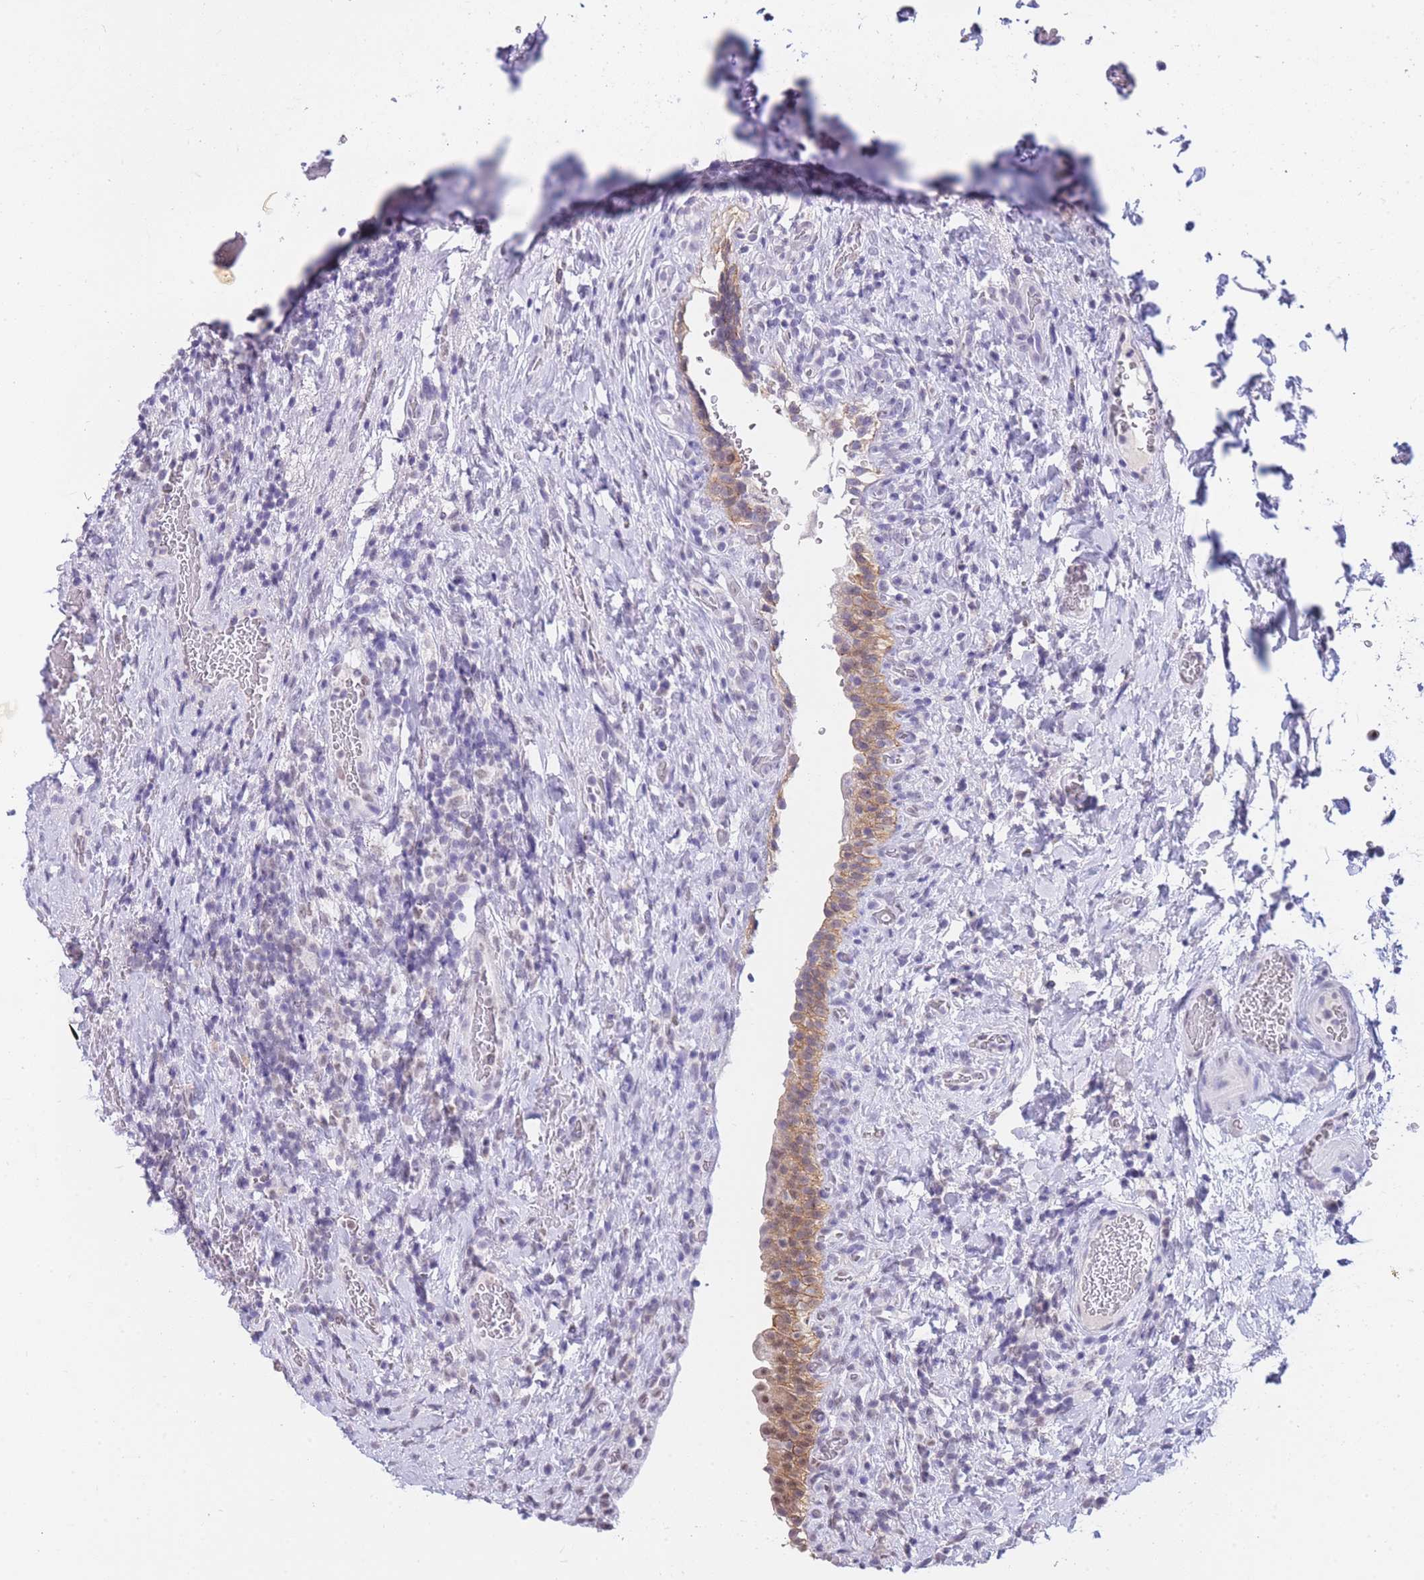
{"staining": {"intensity": "strong", "quantity": ">75%", "location": "cytoplasmic/membranous,nuclear"}, "tissue": "urinary bladder", "cell_type": "Urothelial cells", "image_type": "normal", "snomed": [{"axis": "morphology", "description": "Normal tissue, NOS"}, {"axis": "morphology", "description": "Inflammation, NOS"}, {"axis": "topography", "description": "Urinary bladder"}], "caption": "Urinary bladder stained with immunohistochemistry (IHC) displays strong cytoplasmic/membranous,nuclear expression in about >75% of urothelial cells. (IHC, brightfield microscopy, high magnification).", "gene": "FRAT2", "patient": {"sex": "male", "age": 64}}